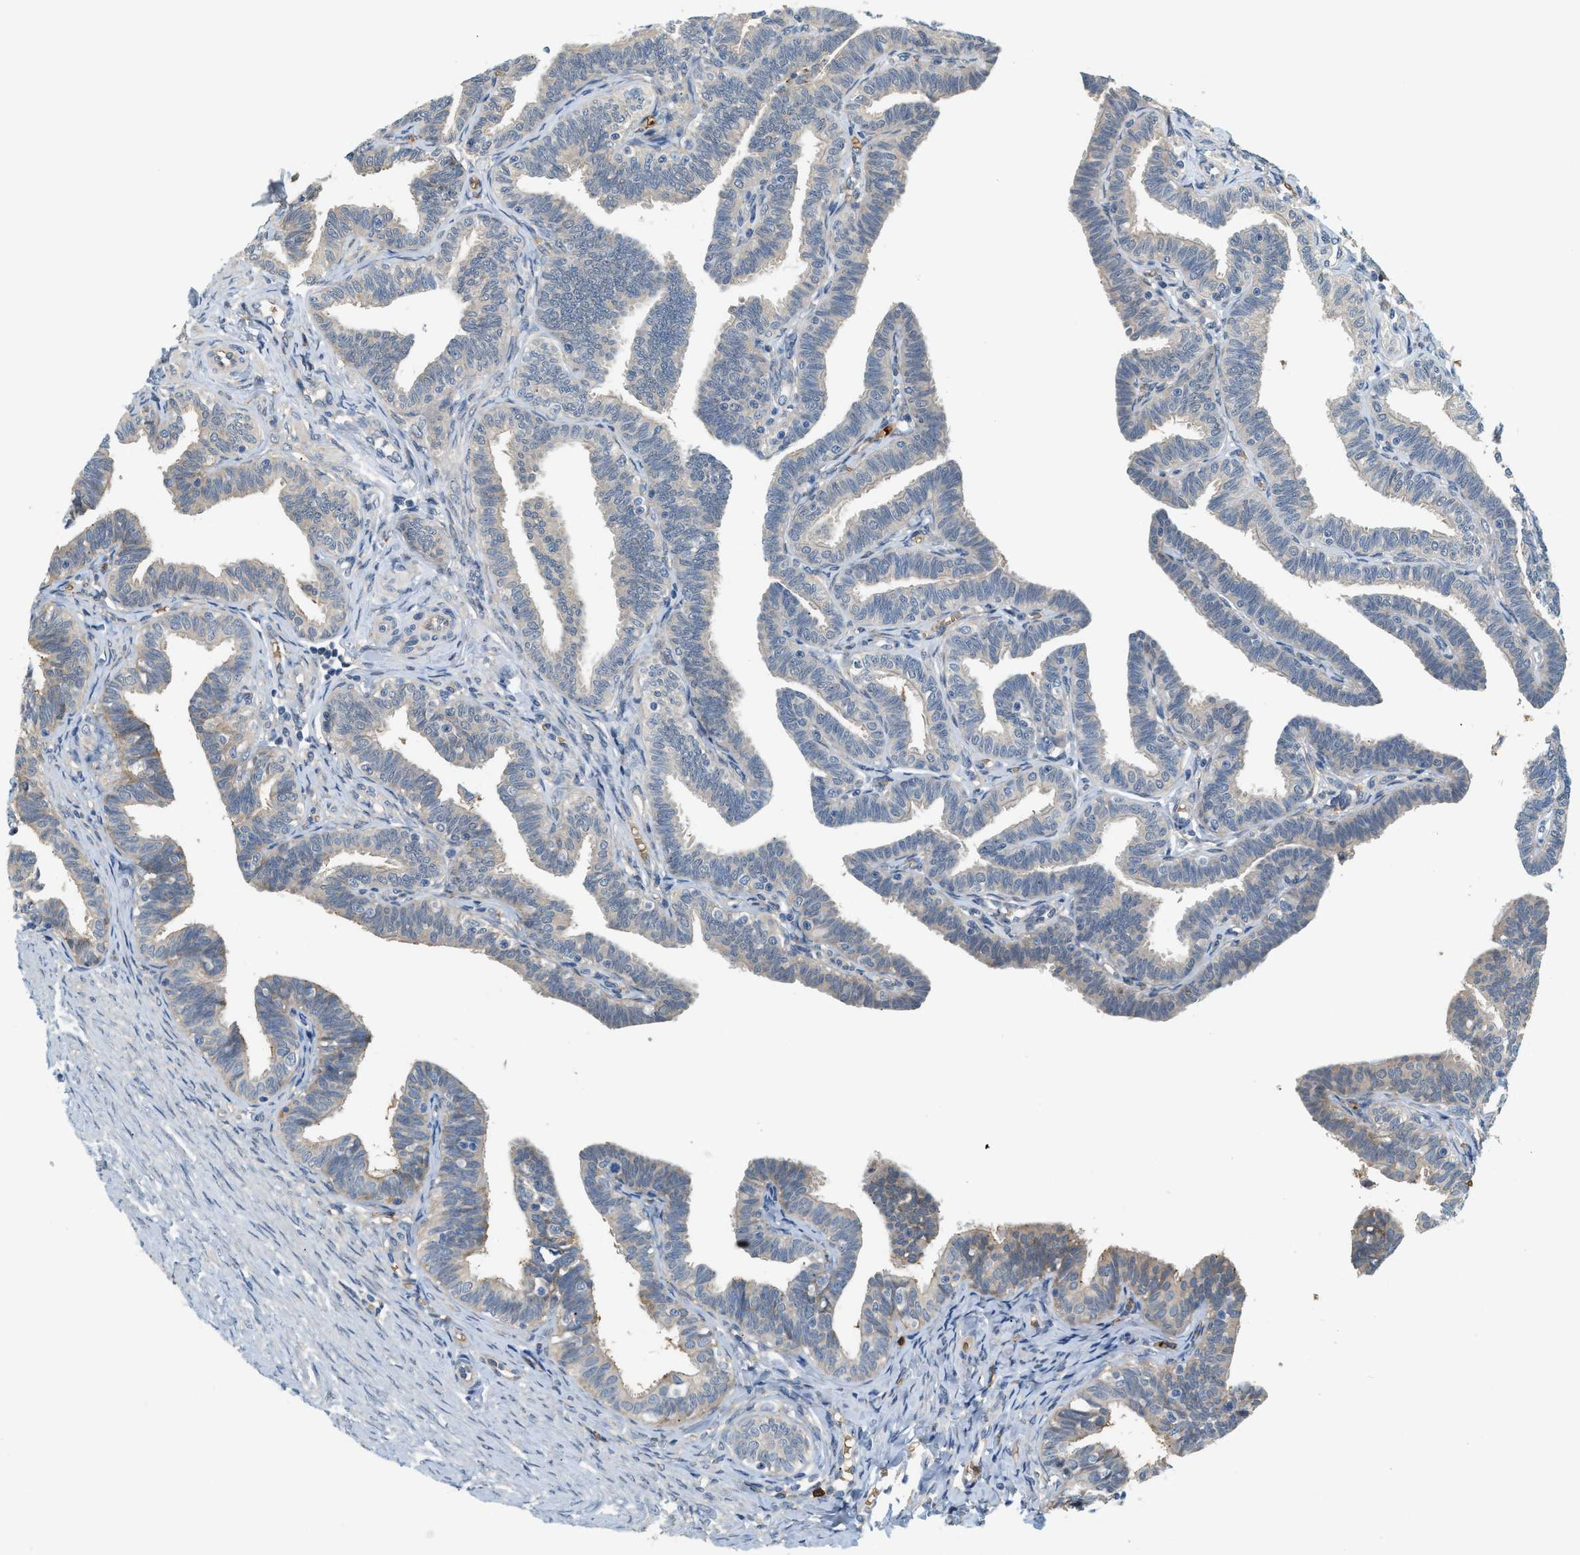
{"staining": {"intensity": "moderate", "quantity": "25%-75%", "location": "cytoplasmic/membranous"}, "tissue": "fallopian tube", "cell_type": "Glandular cells", "image_type": "normal", "snomed": [{"axis": "morphology", "description": "Normal tissue, NOS"}, {"axis": "topography", "description": "Fallopian tube"}, {"axis": "topography", "description": "Ovary"}], "caption": "Brown immunohistochemical staining in normal fallopian tube exhibits moderate cytoplasmic/membranous positivity in about 25%-75% of glandular cells. Nuclei are stained in blue.", "gene": "CYTH2", "patient": {"sex": "female", "age": 23}}